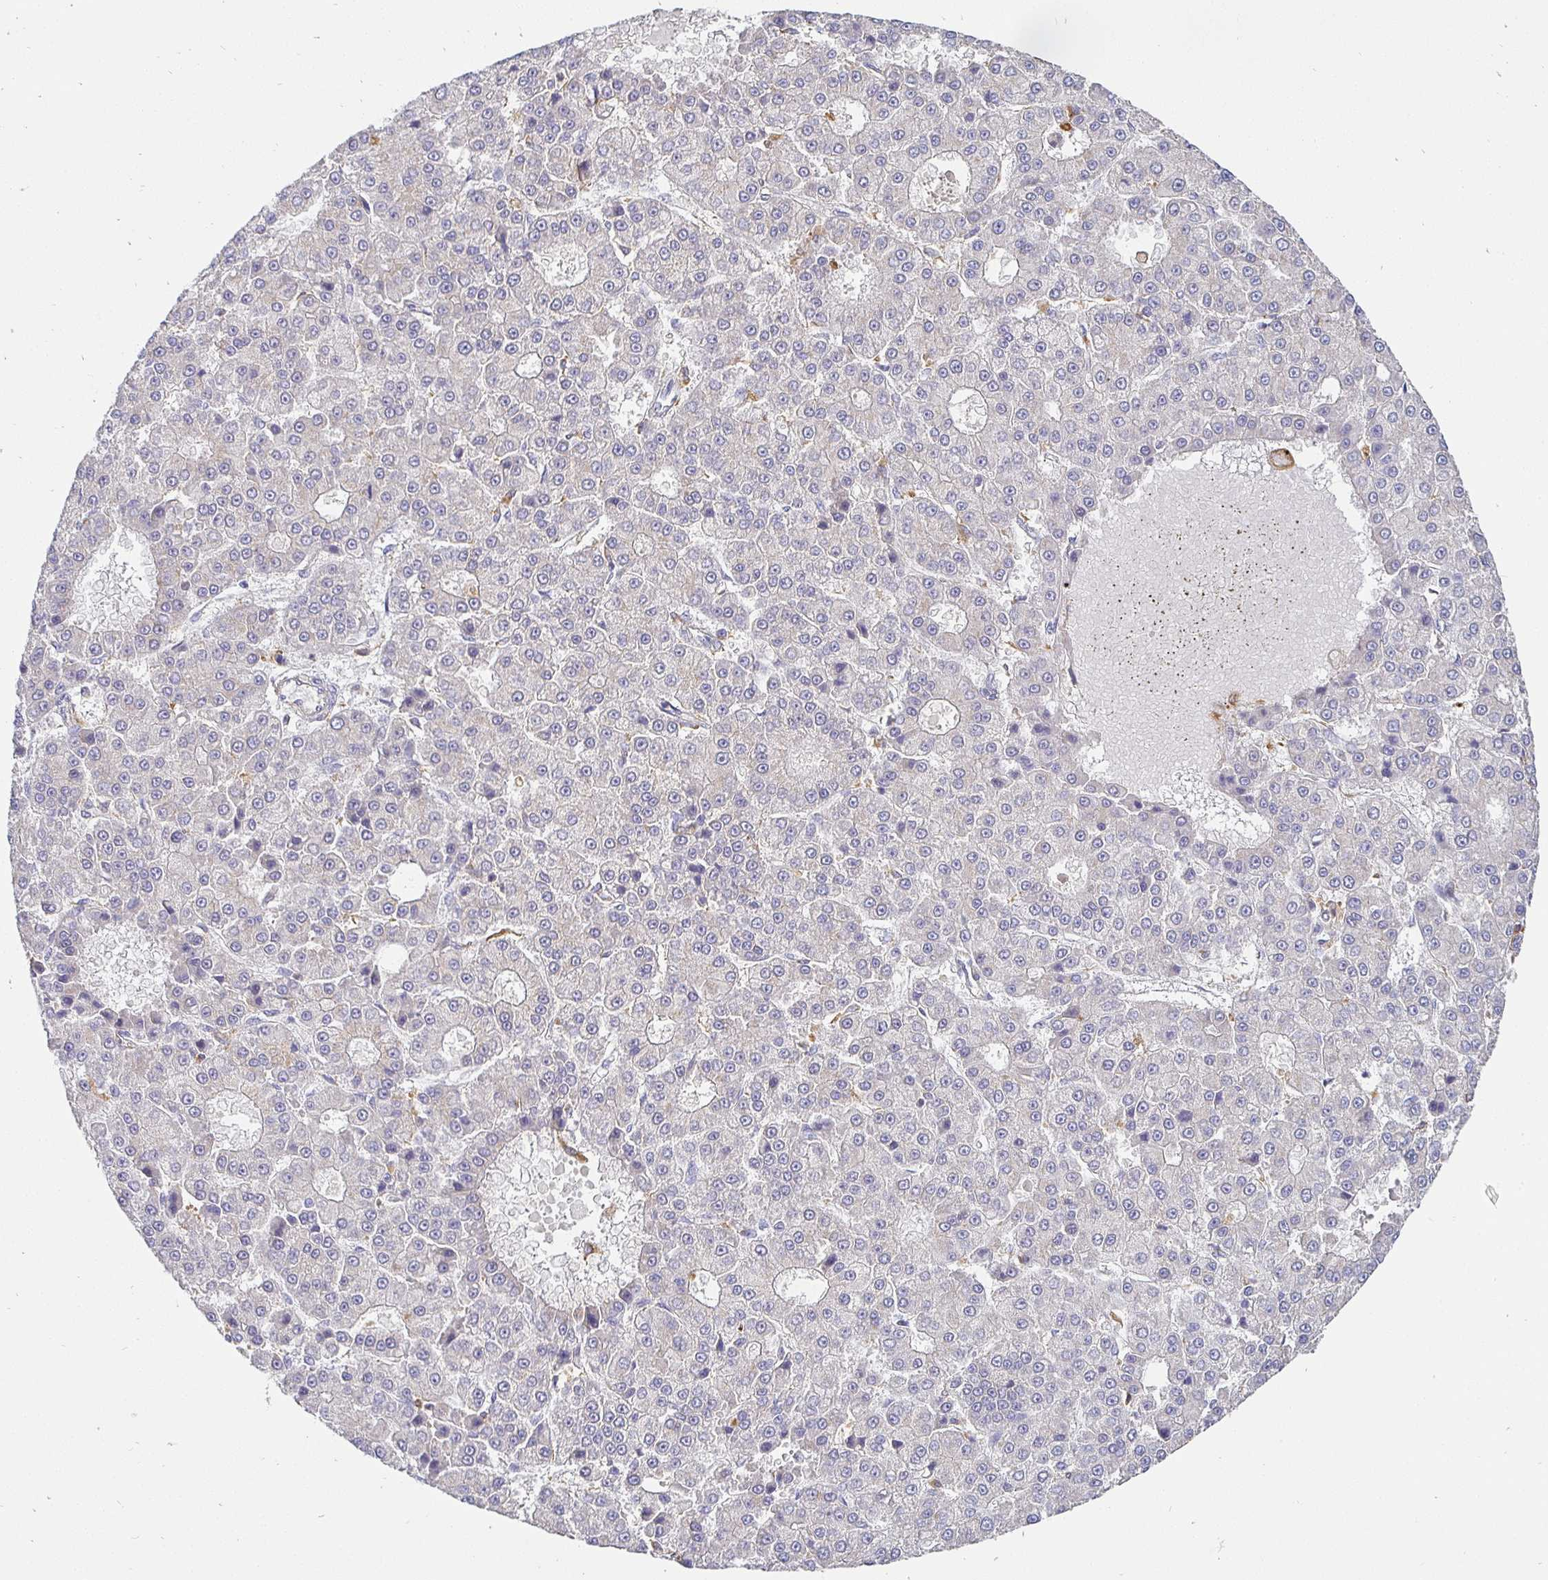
{"staining": {"intensity": "negative", "quantity": "none", "location": "none"}, "tissue": "liver cancer", "cell_type": "Tumor cells", "image_type": "cancer", "snomed": [{"axis": "morphology", "description": "Carcinoma, Hepatocellular, NOS"}, {"axis": "topography", "description": "Liver"}], "caption": "The photomicrograph exhibits no significant staining in tumor cells of hepatocellular carcinoma (liver). (DAB (3,3'-diaminobenzidine) immunohistochemistry visualized using brightfield microscopy, high magnification).", "gene": "ATP6V1F", "patient": {"sex": "male", "age": 70}}